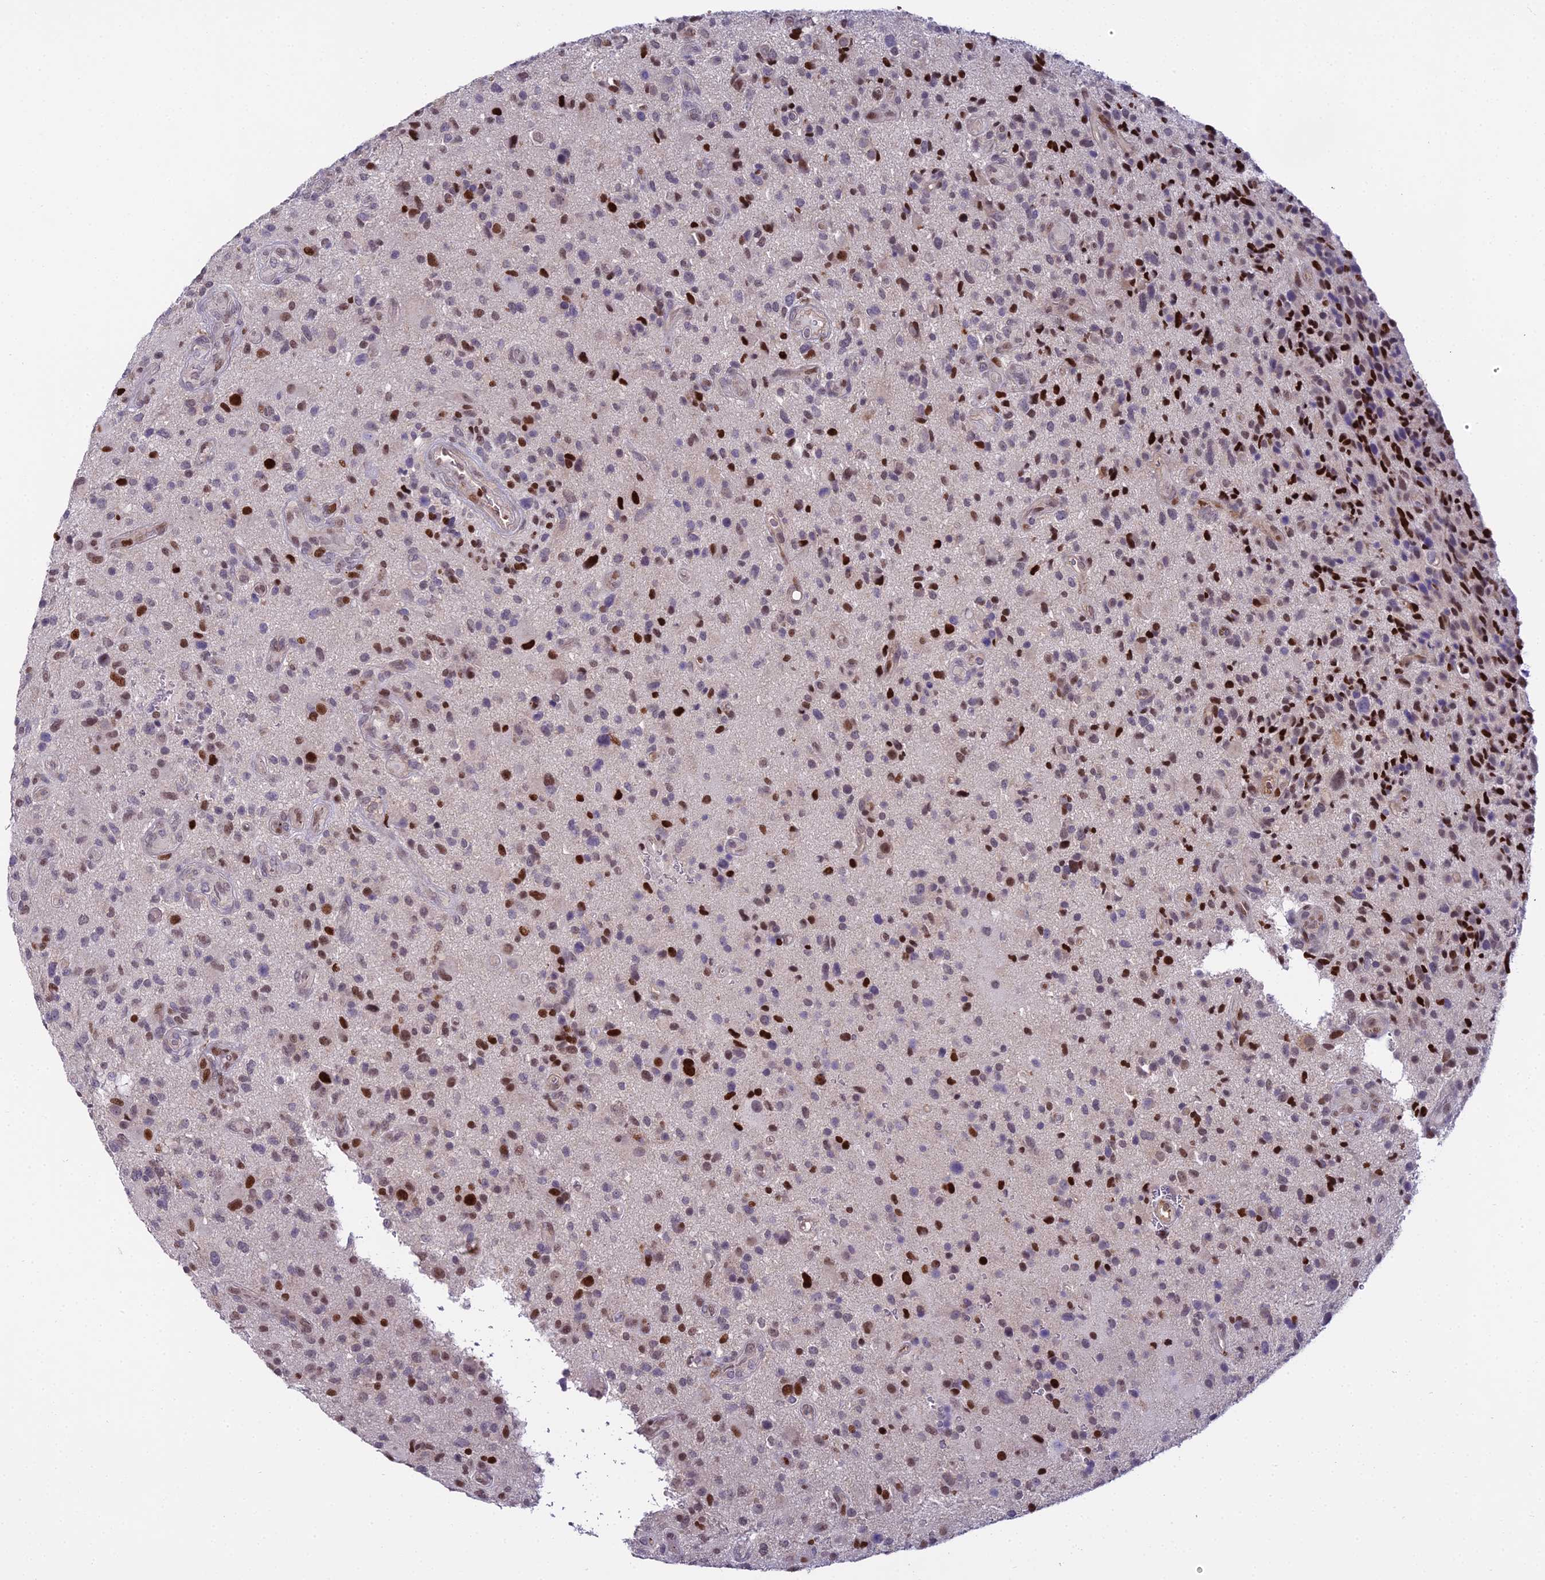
{"staining": {"intensity": "moderate", "quantity": "25%-75%", "location": "nuclear"}, "tissue": "glioma", "cell_type": "Tumor cells", "image_type": "cancer", "snomed": [{"axis": "morphology", "description": "Glioma, malignant, High grade"}, {"axis": "topography", "description": "Brain"}], "caption": "Tumor cells exhibit medium levels of moderate nuclear expression in approximately 25%-75% of cells in human glioma.", "gene": "ZNF707", "patient": {"sex": "male", "age": 47}}